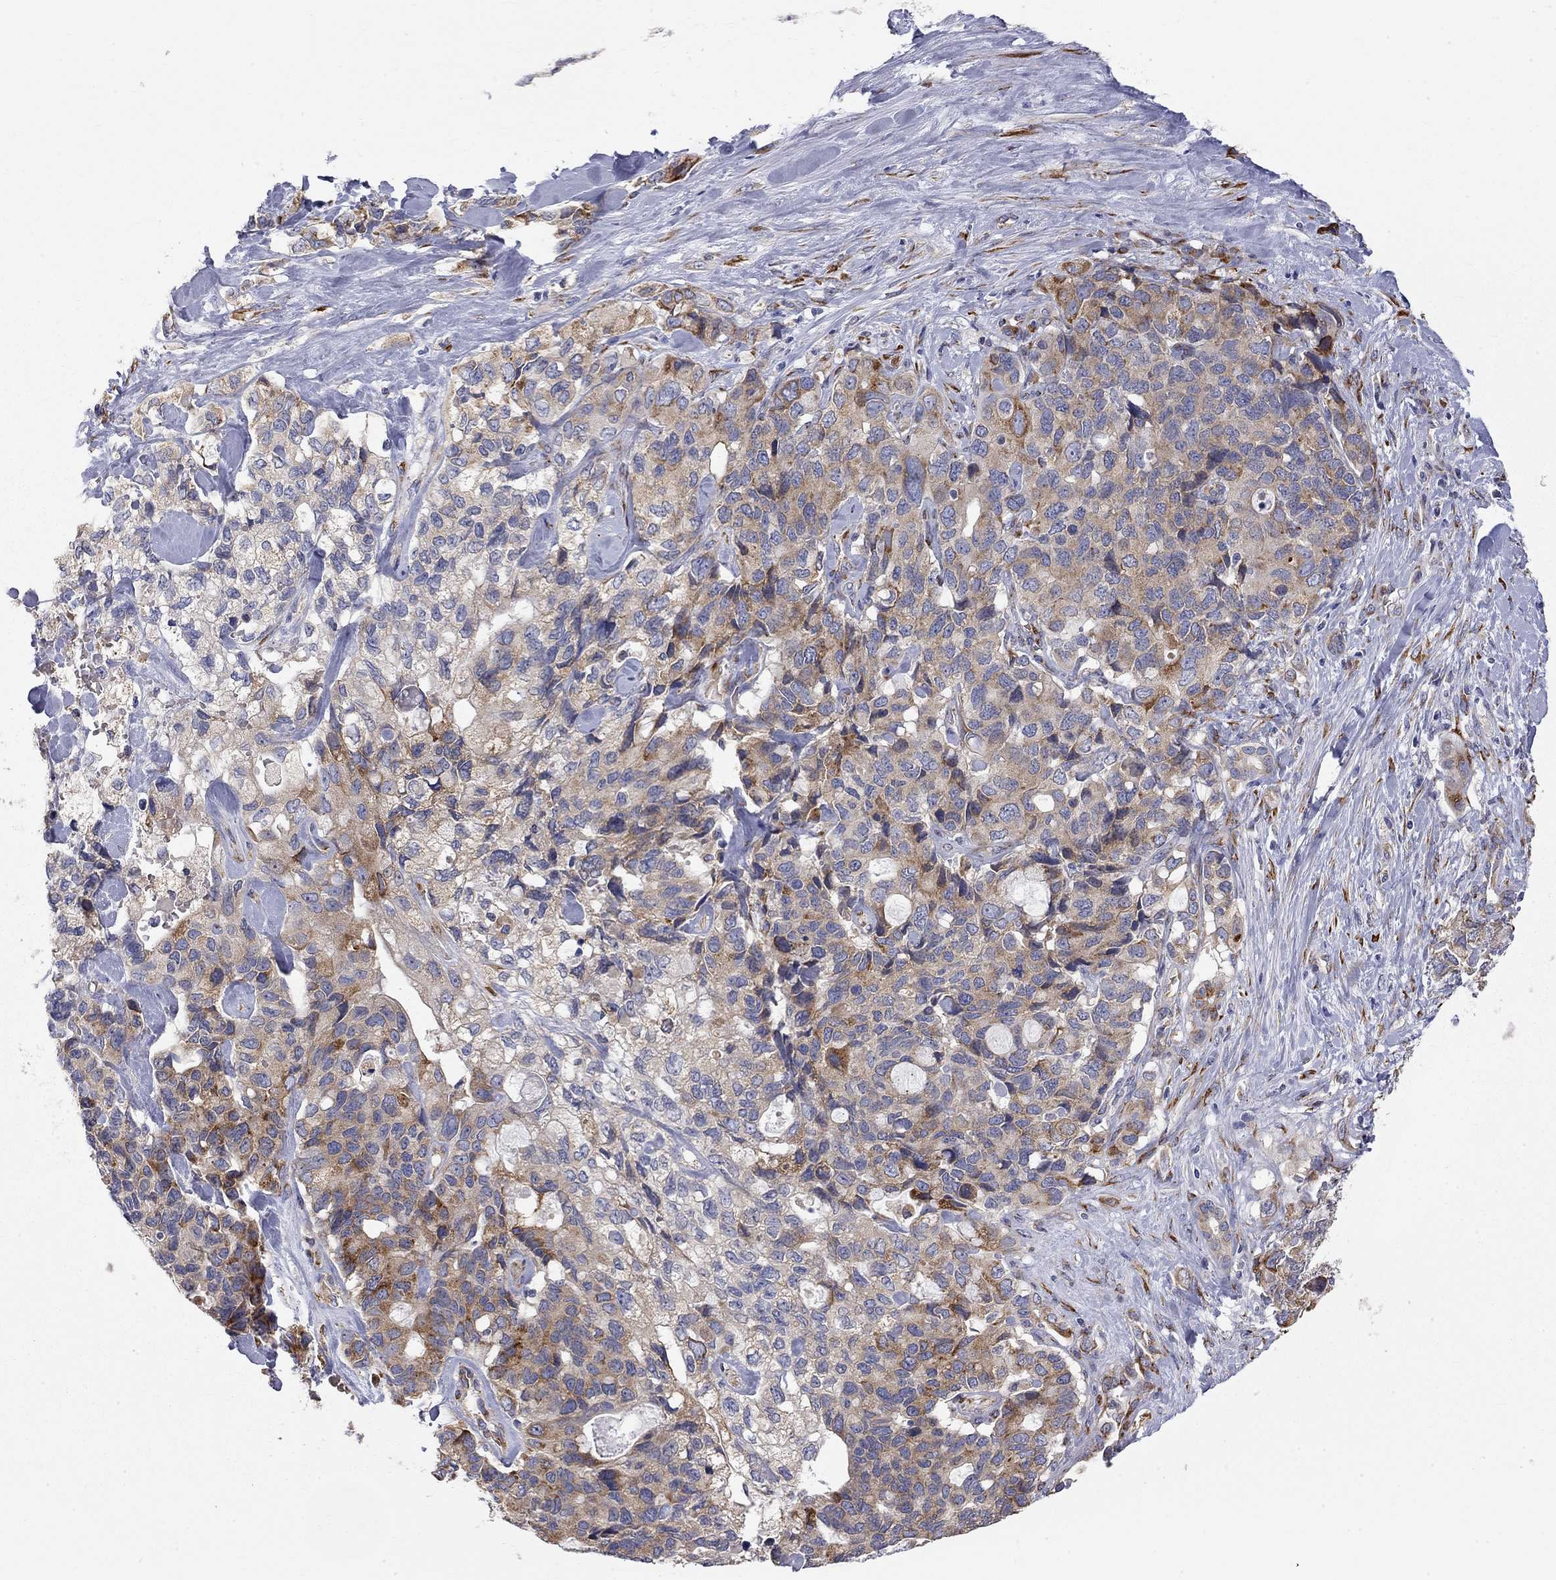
{"staining": {"intensity": "moderate", "quantity": ">75%", "location": "cytoplasmic/membranous"}, "tissue": "pancreatic cancer", "cell_type": "Tumor cells", "image_type": "cancer", "snomed": [{"axis": "morphology", "description": "Adenocarcinoma, NOS"}, {"axis": "topography", "description": "Pancreas"}], "caption": "Human pancreatic adenocarcinoma stained for a protein (brown) shows moderate cytoplasmic/membranous positive positivity in about >75% of tumor cells.", "gene": "CASTOR1", "patient": {"sex": "female", "age": 56}}